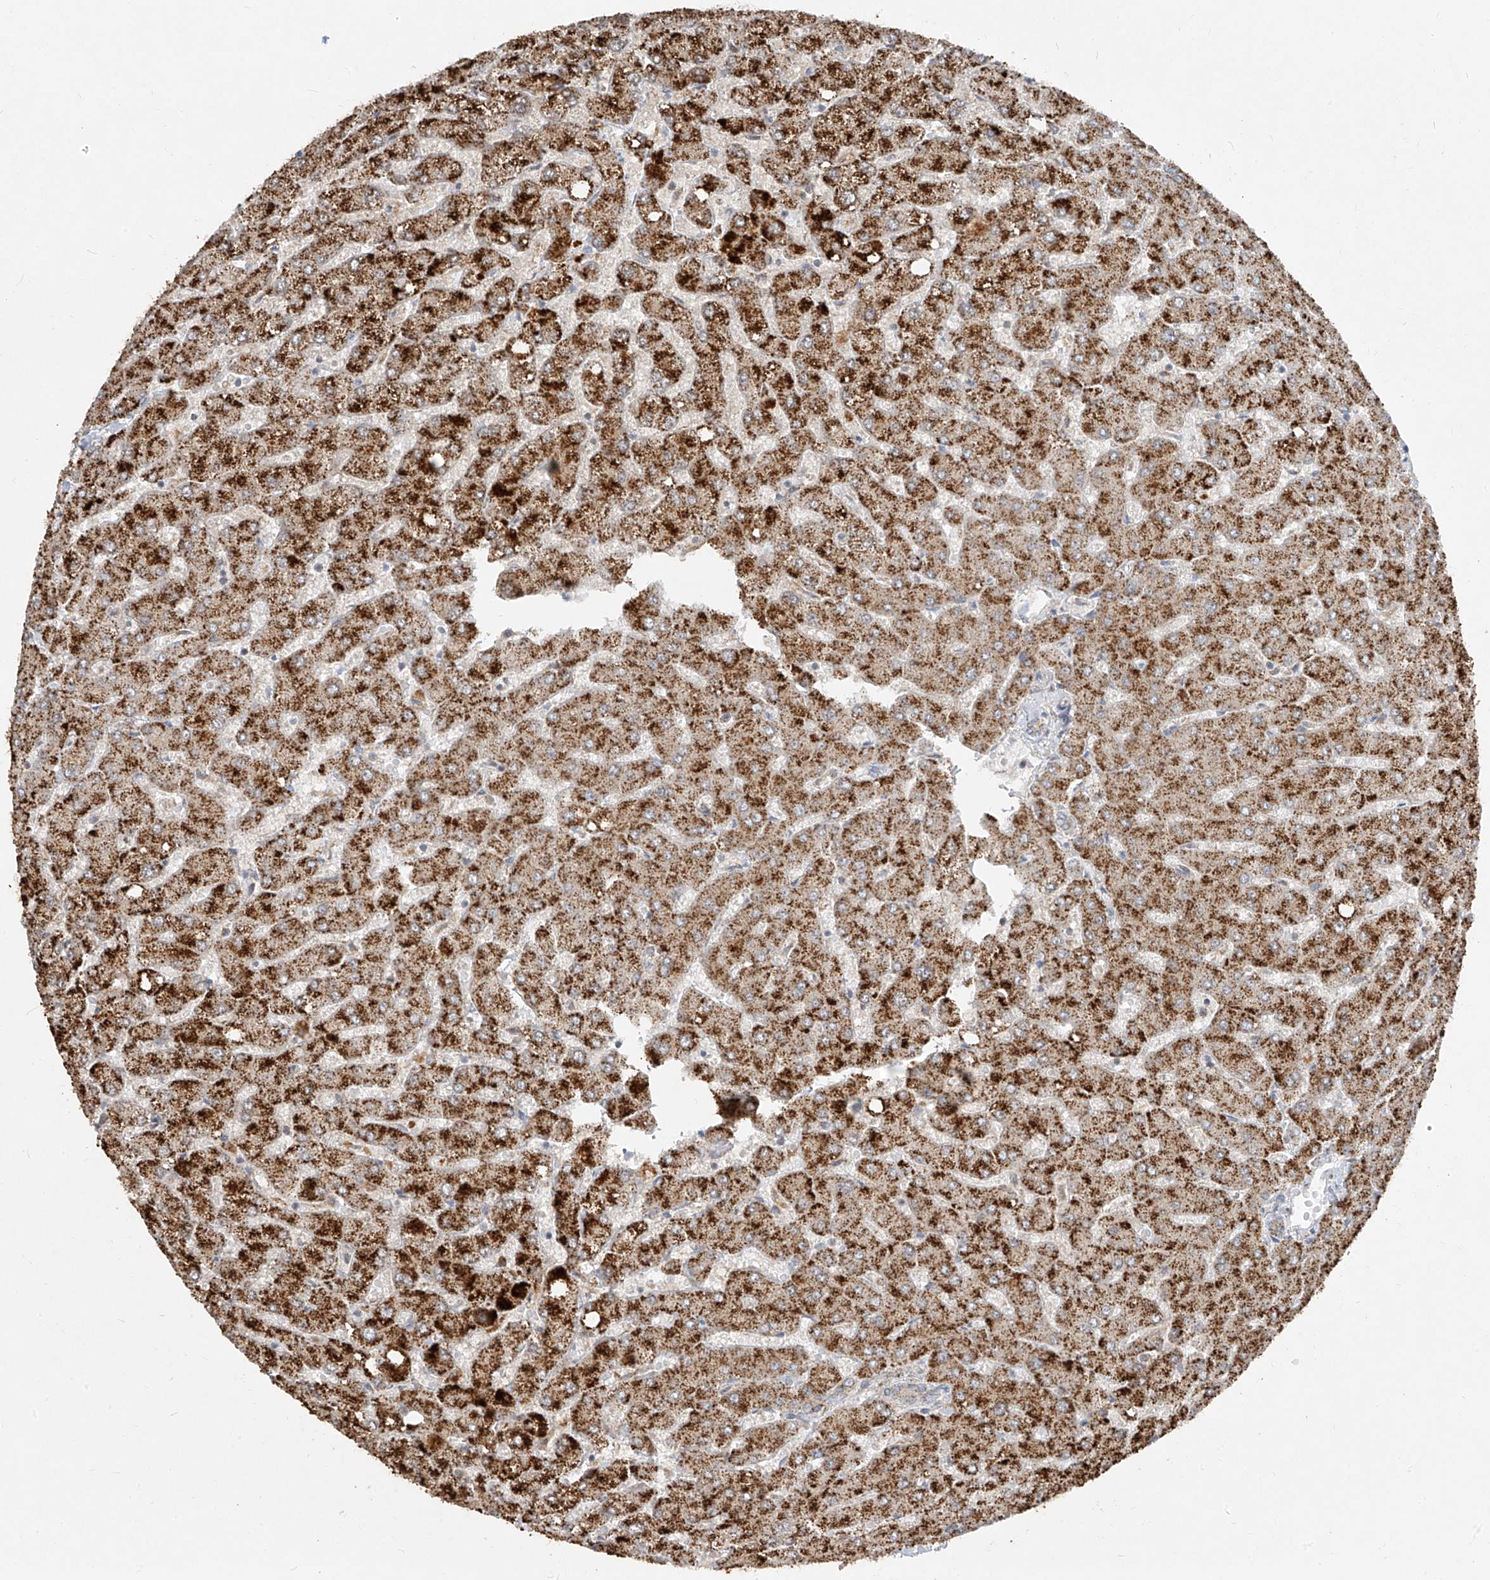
{"staining": {"intensity": "weak", "quantity": "25%-75%", "location": "cytoplasmic/membranous"}, "tissue": "liver", "cell_type": "Cholangiocytes", "image_type": "normal", "snomed": [{"axis": "morphology", "description": "Normal tissue, NOS"}, {"axis": "topography", "description": "Liver"}], "caption": "Immunohistochemistry staining of unremarkable liver, which shows low levels of weak cytoplasmic/membranous expression in approximately 25%-75% of cholangiocytes indicating weak cytoplasmic/membranous protein positivity. The staining was performed using DAB (3,3'-diaminobenzidine) (brown) for protein detection and nuclei were counterstained in hematoxylin (blue).", "gene": "ABCD3", "patient": {"sex": "female", "age": 54}}